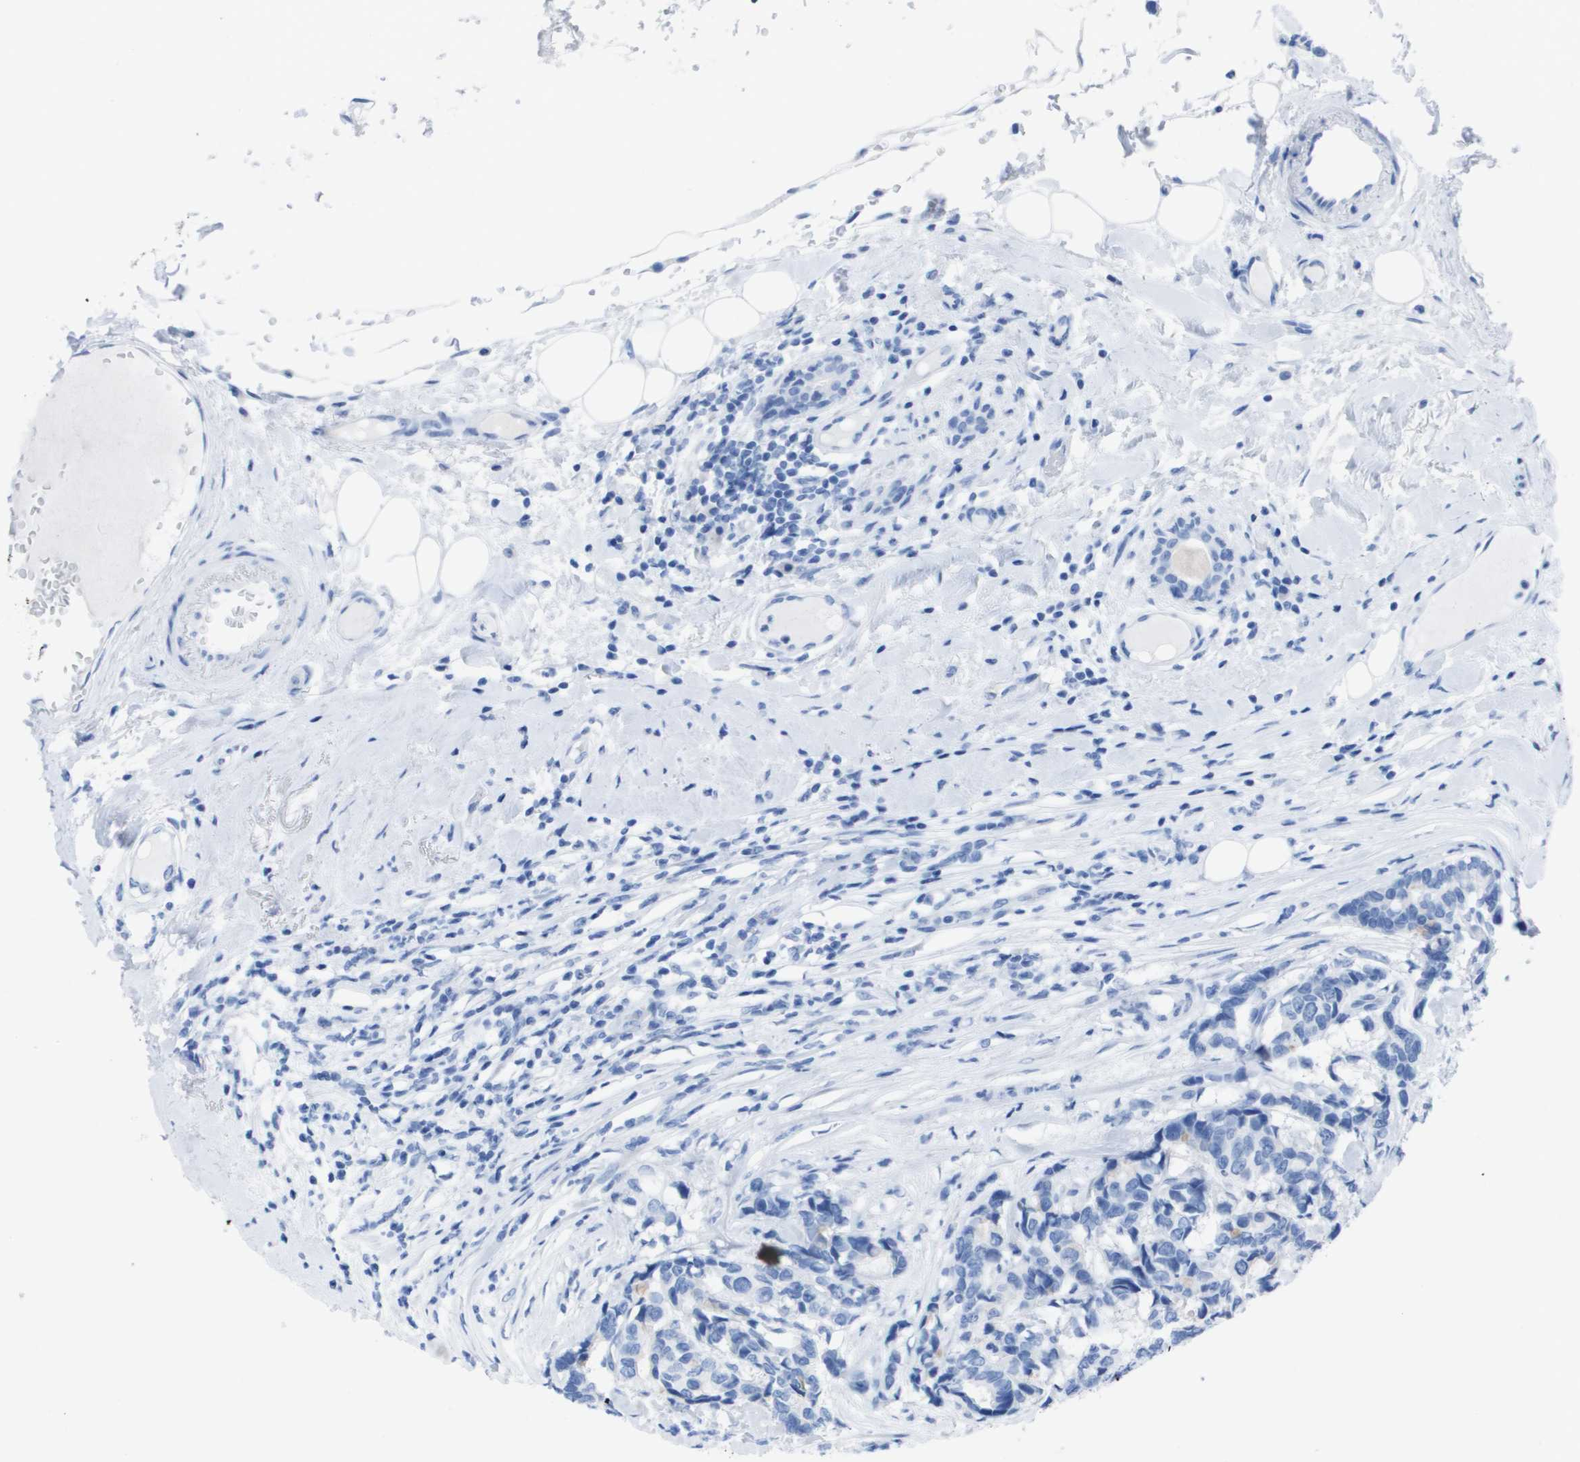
{"staining": {"intensity": "negative", "quantity": "none", "location": "none"}, "tissue": "breast cancer", "cell_type": "Tumor cells", "image_type": "cancer", "snomed": [{"axis": "morphology", "description": "Duct carcinoma"}, {"axis": "topography", "description": "Breast"}], "caption": "Tumor cells show no significant protein staining in breast cancer. Brightfield microscopy of immunohistochemistry stained with DAB (3,3'-diaminobenzidine) (brown) and hematoxylin (blue), captured at high magnification.", "gene": "KCNA3", "patient": {"sex": "female", "age": 87}}